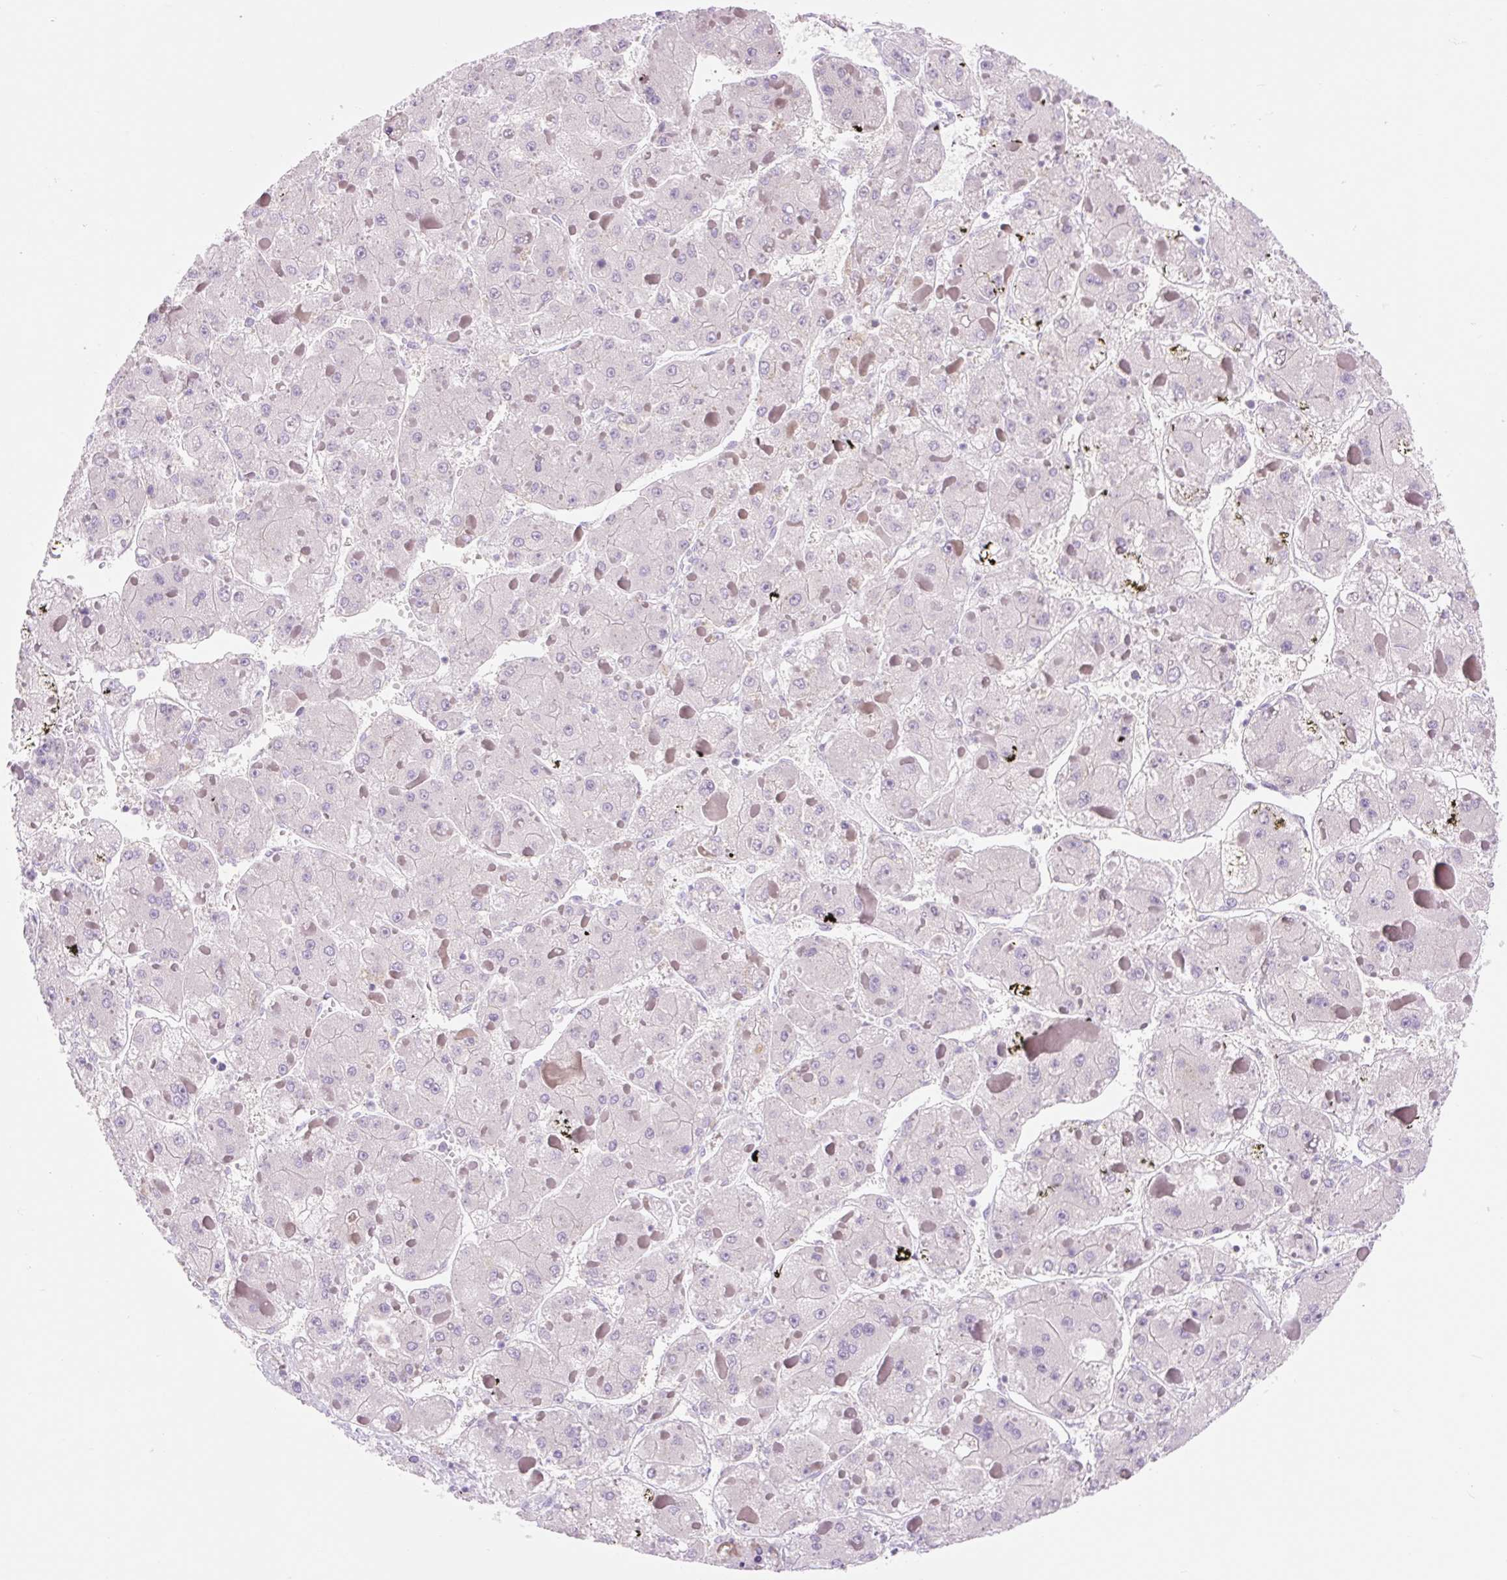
{"staining": {"intensity": "negative", "quantity": "none", "location": "none"}, "tissue": "liver cancer", "cell_type": "Tumor cells", "image_type": "cancer", "snomed": [{"axis": "morphology", "description": "Carcinoma, Hepatocellular, NOS"}, {"axis": "topography", "description": "Liver"}], "caption": "IHC of human hepatocellular carcinoma (liver) displays no staining in tumor cells. The staining is performed using DAB (3,3'-diaminobenzidine) brown chromogen with nuclei counter-stained in using hematoxylin.", "gene": "CELF6", "patient": {"sex": "female", "age": 73}}